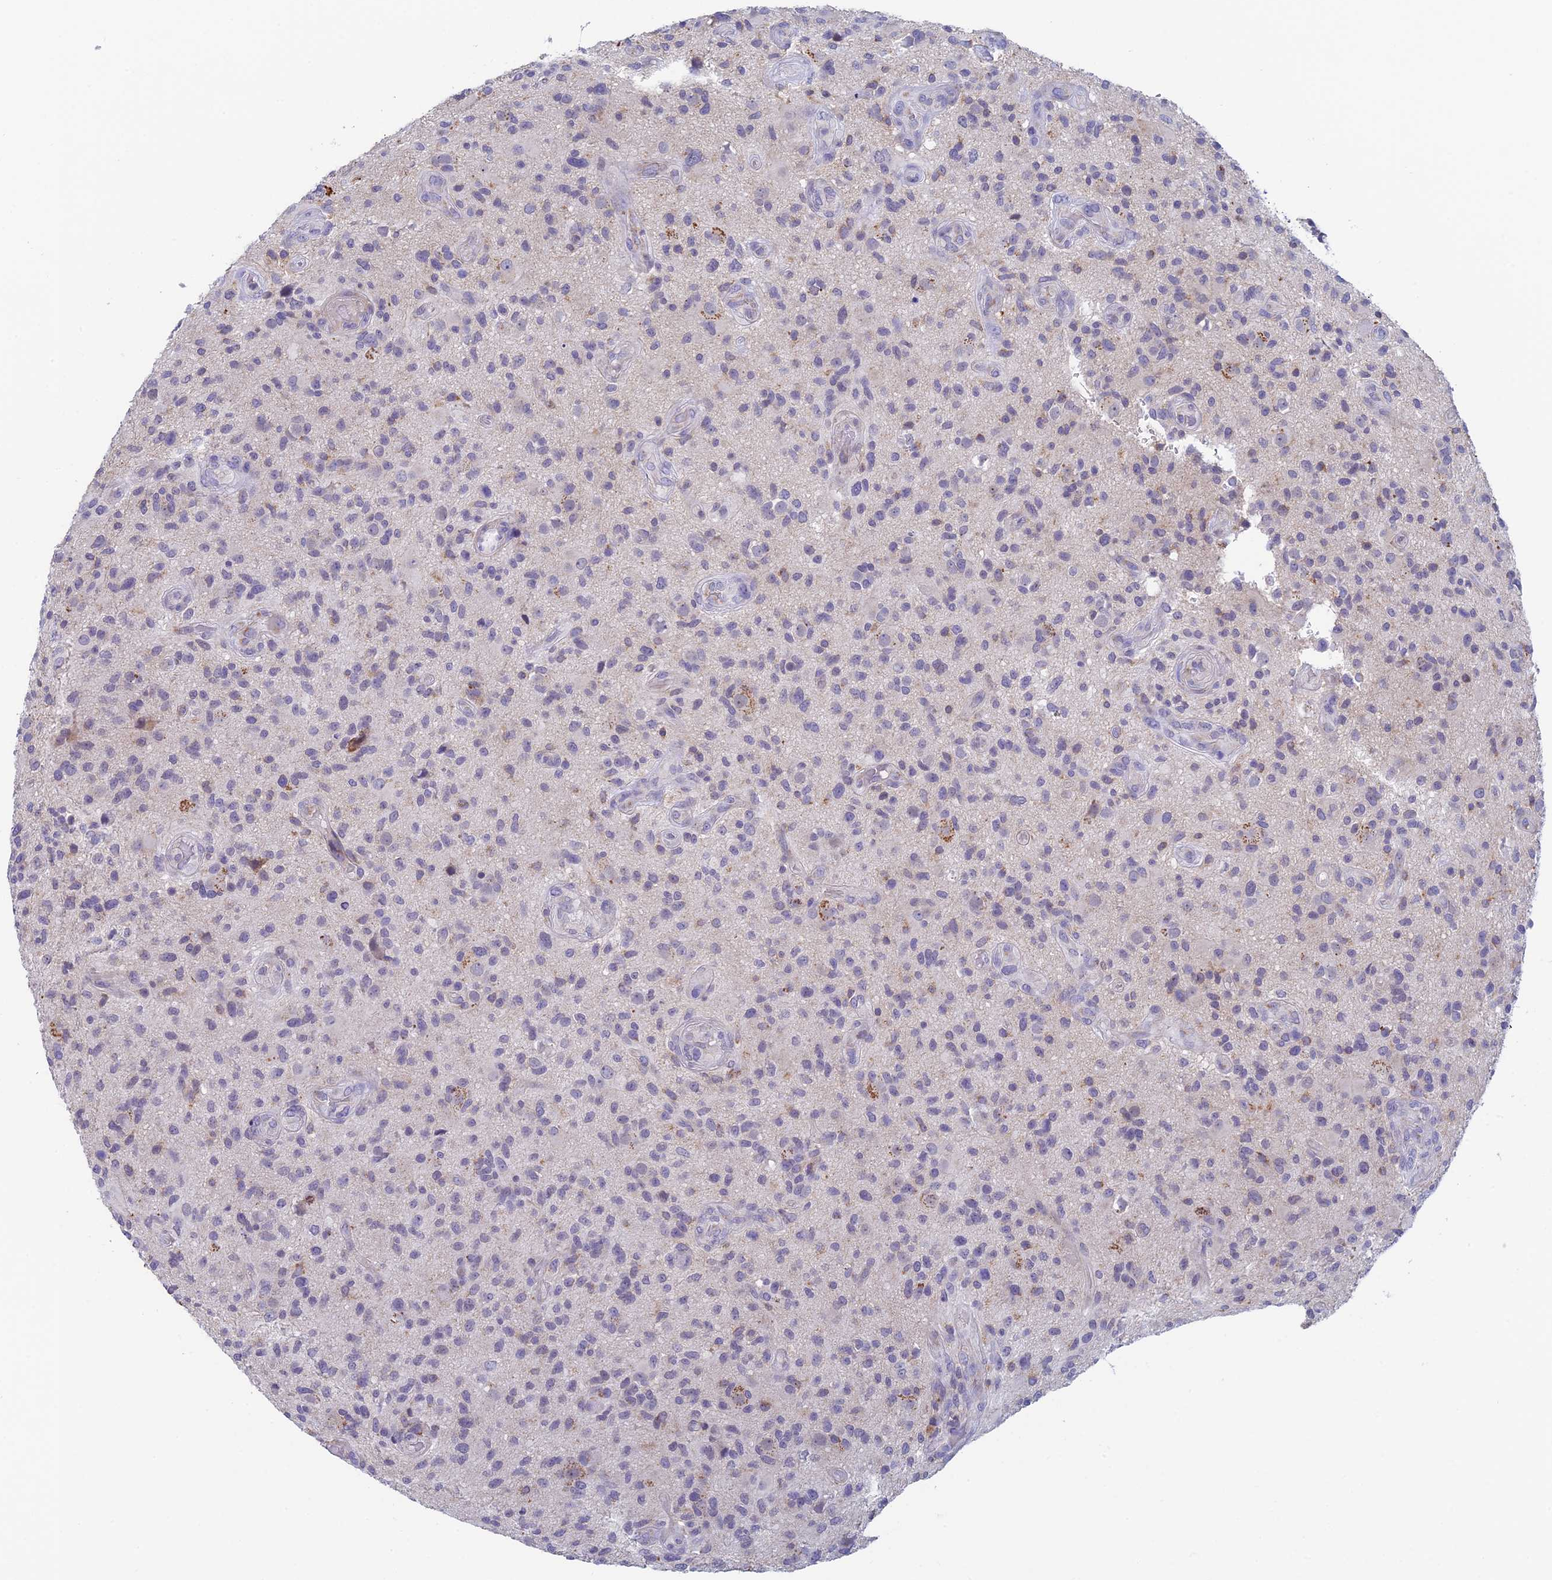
{"staining": {"intensity": "negative", "quantity": "none", "location": "none"}, "tissue": "glioma", "cell_type": "Tumor cells", "image_type": "cancer", "snomed": [{"axis": "morphology", "description": "Glioma, malignant, High grade"}, {"axis": "topography", "description": "Brain"}], "caption": "This histopathology image is of glioma stained with immunohistochemistry (IHC) to label a protein in brown with the nuclei are counter-stained blue. There is no staining in tumor cells. (DAB IHC visualized using brightfield microscopy, high magnification).", "gene": "REXO5", "patient": {"sex": "male", "age": 47}}